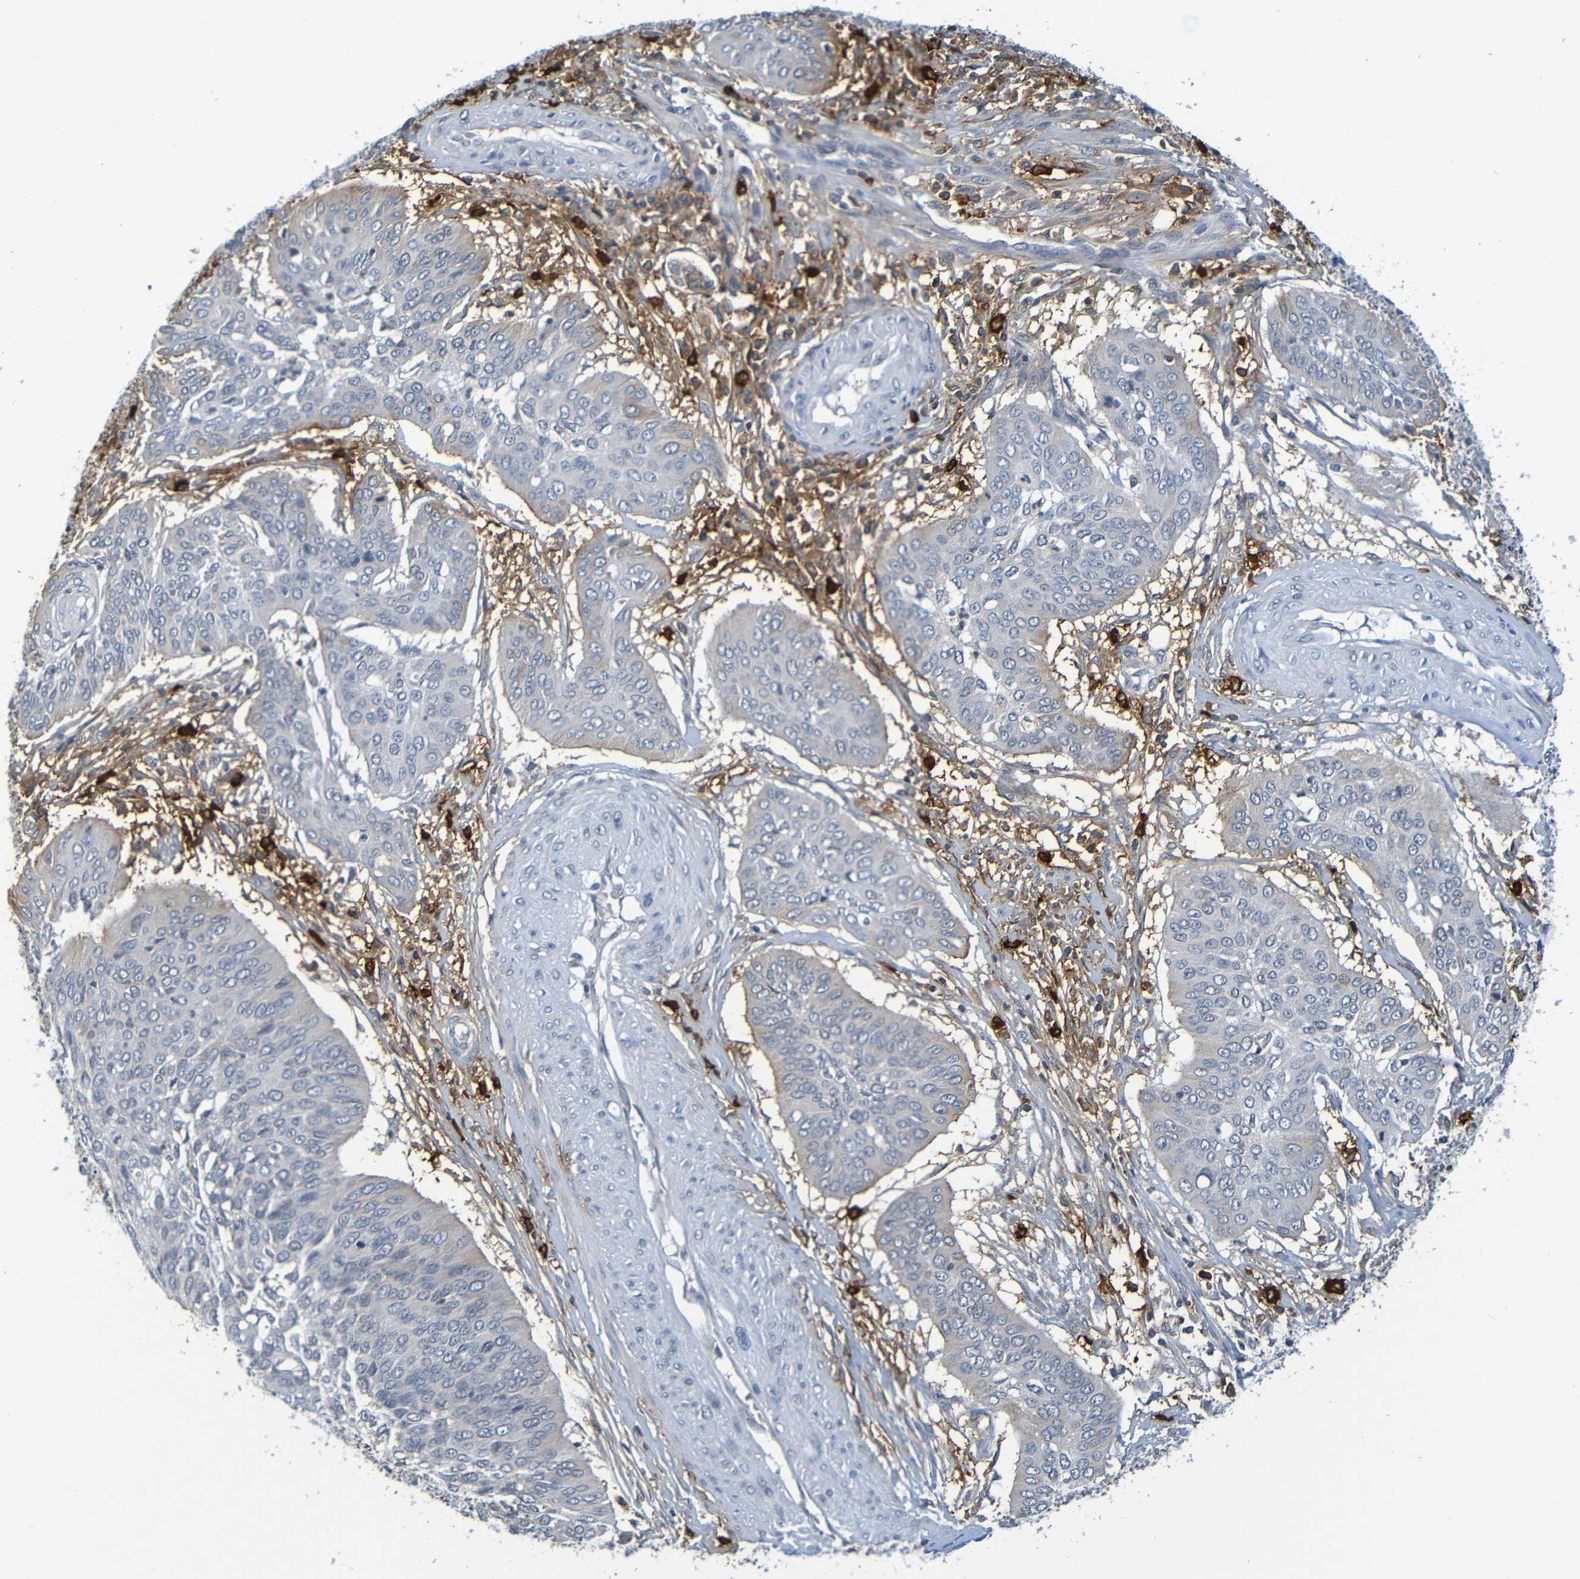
{"staining": {"intensity": "weak", "quantity": "<25%", "location": "cytoplasmic/membranous"}, "tissue": "cervical cancer", "cell_type": "Tumor cells", "image_type": "cancer", "snomed": [{"axis": "morphology", "description": "Normal tissue, NOS"}, {"axis": "morphology", "description": "Squamous cell carcinoma, NOS"}, {"axis": "topography", "description": "Cervix"}], "caption": "DAB immunohistochemical staining of cervical cancer (squamous cell carcinoma) exhibits no significant staining in tumor cells.", "gene": "C3AR1", "patient": {"sex": "female", "age": 39}}